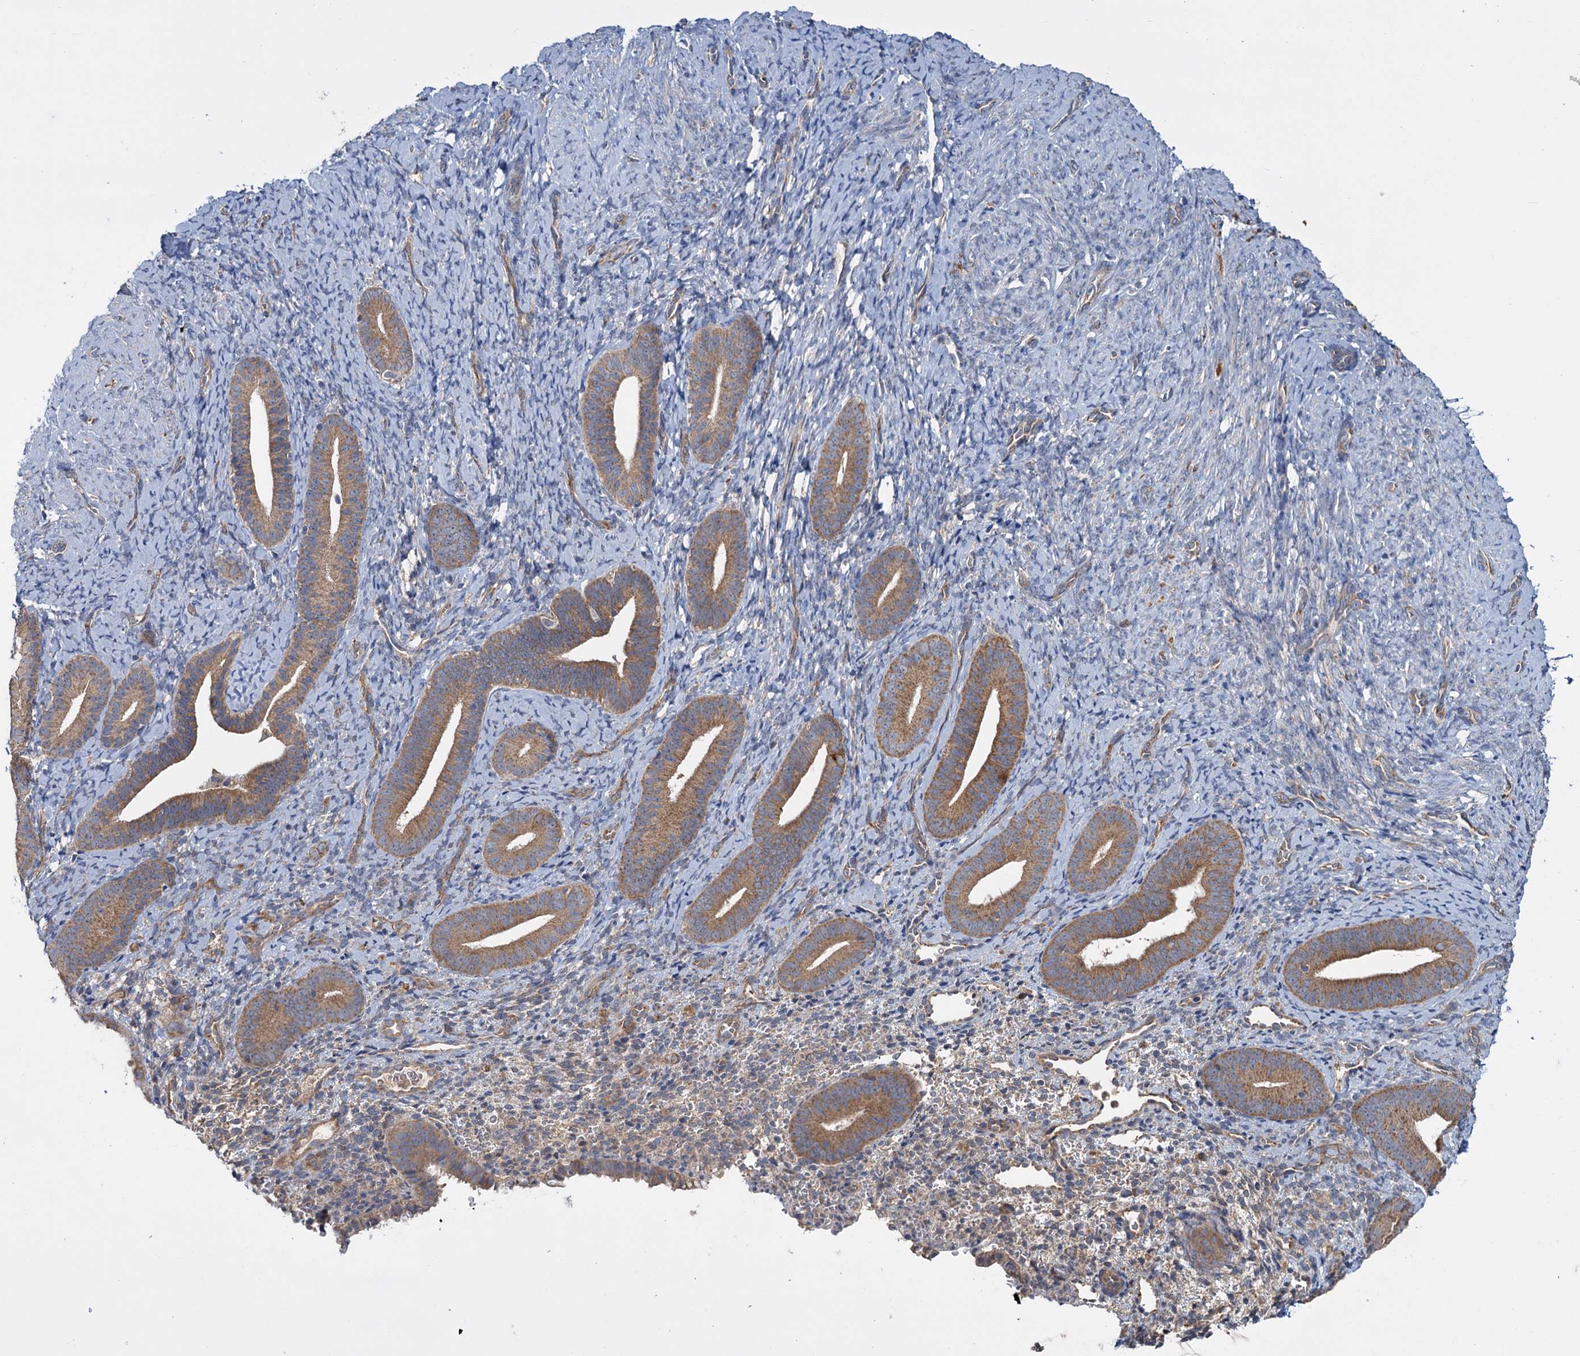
{"staining": {"intensity": "negative", "quantity": "none", "location": "none"}, "tissue": "endometrium", "cell_type": "Cells in endometrial stroma", "image_type": "normal", "snomed": [{"axis": "morphology", "description": "Normal tissue, NOS"}, {"axis": "topography", "description": "Endometrium"}], "caption": "This is an immunohistochemistry (IHC) micrograph of normal human endometrium. There is no positivity in cells in endometrial stroma.", "gene": "DYNC2H1", "patient": {"sex": "female", "age": 65}}